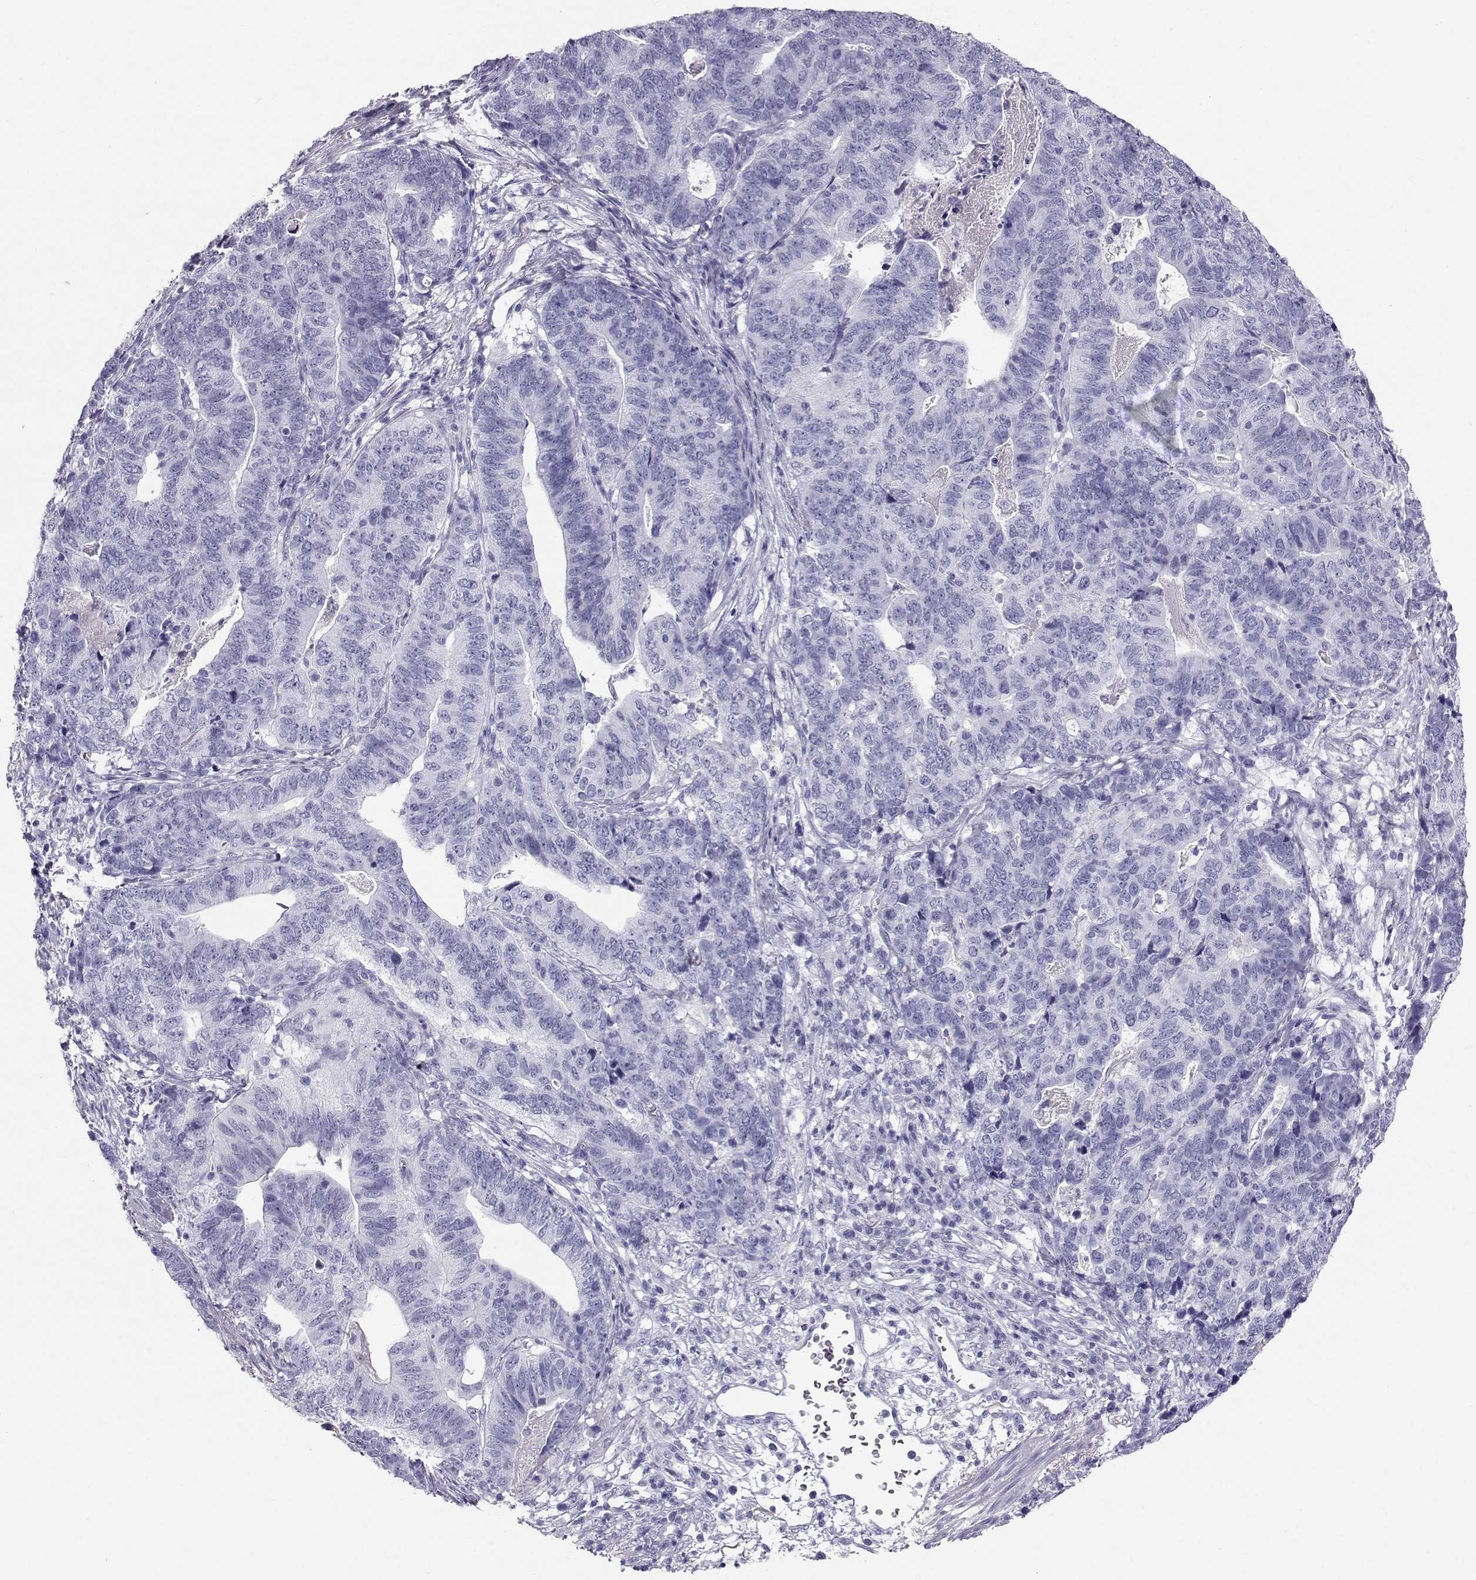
{"staining": {"intensity": "negative", "quantity": "none", "location": "none"}, "tissue": "stomach cancer", "cell_type": "Tumor cells", "image_type": "cancer", "snomed": [{"axis": "morphology", "description": "Adenocarcinoma, NOS"}, {"axis": "topography", "description": "Stomach, upper"}], "caption": "A photomicrograph of human stomach adenocarcinoma is negative for staining in tumor cells.", "gene": "RD3", "patient": {"sex": "female", "age": 67}}